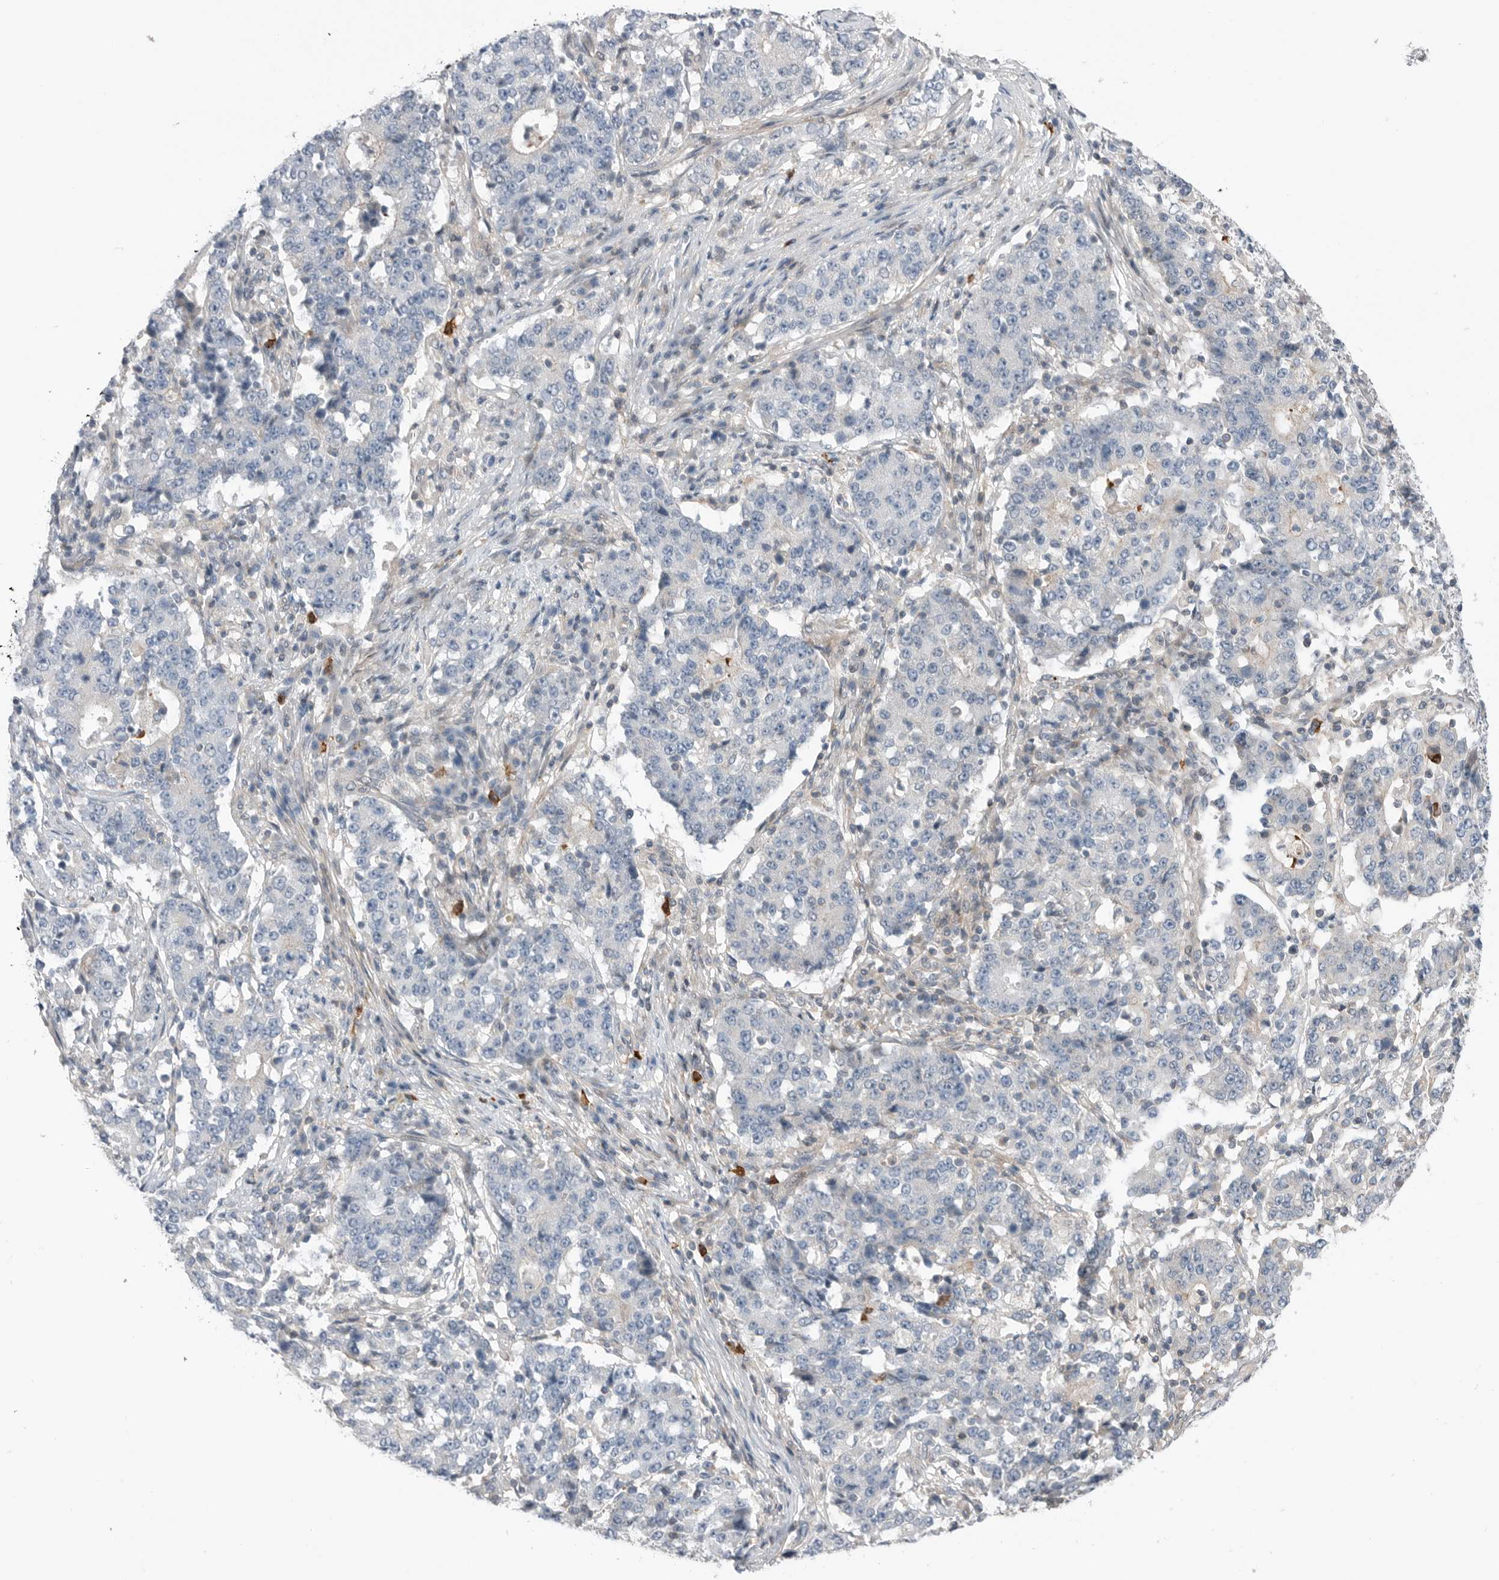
{"staining": {"intensity": "negative", "quantity": "none", "location": "none"}, "tissue": "stomach cancer", "cell_type": "Tumor cells", "image_type": "cancer", "snomed": [{"axis": "morphology", "description": "Adenocarcinoma, NOS"}, {"axis": "topography", "description": "Stomach"}], "caption": "This is a photomicrograph of IHC staining of adenocarcinoma (stomach), which shows no expression in tumor cells.", "gene": "PEAK1", "patient": {"sex": "male", "age": 59}}